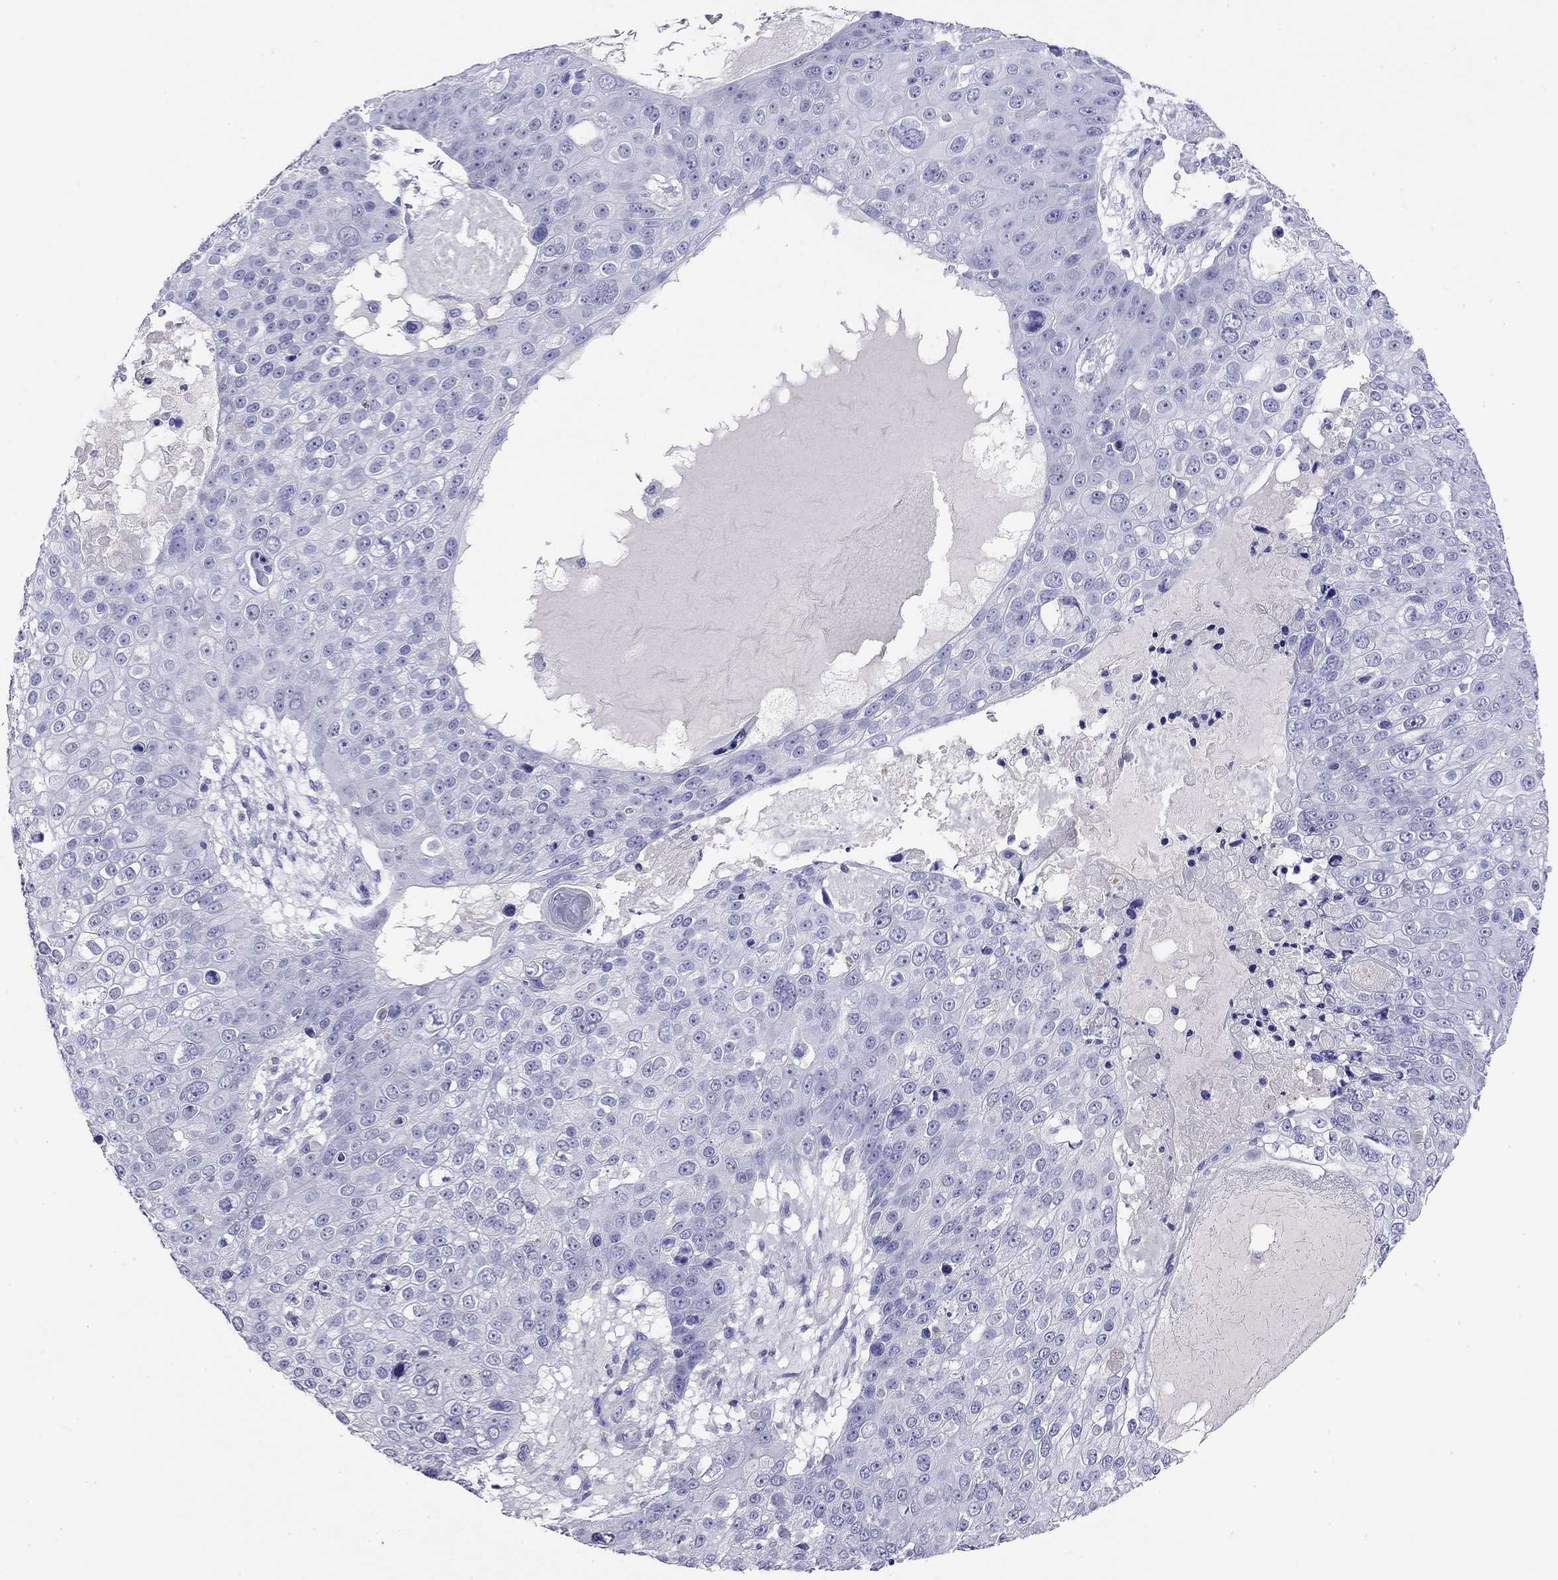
{"staining": {"intensity": "negative", "quantity": "none", "location": "none"}, "tissue": "skin cancer", "cell_type": "Tumor cells", "image_type": "cancer", "snomed": [{"axis": "morphology", "description": "Squamous cell carcinoma, NOS"}, {"axis": "topography", "description": "Skin"}], "caption": "High power microscopy histopathology image of an immunohistochemistry photomicrograph of skin squamous cell carcinoma, revealing no significant staining in tumor cells.", "gene": "ODF4", "patient": {"sex": "male", "age": 71}}